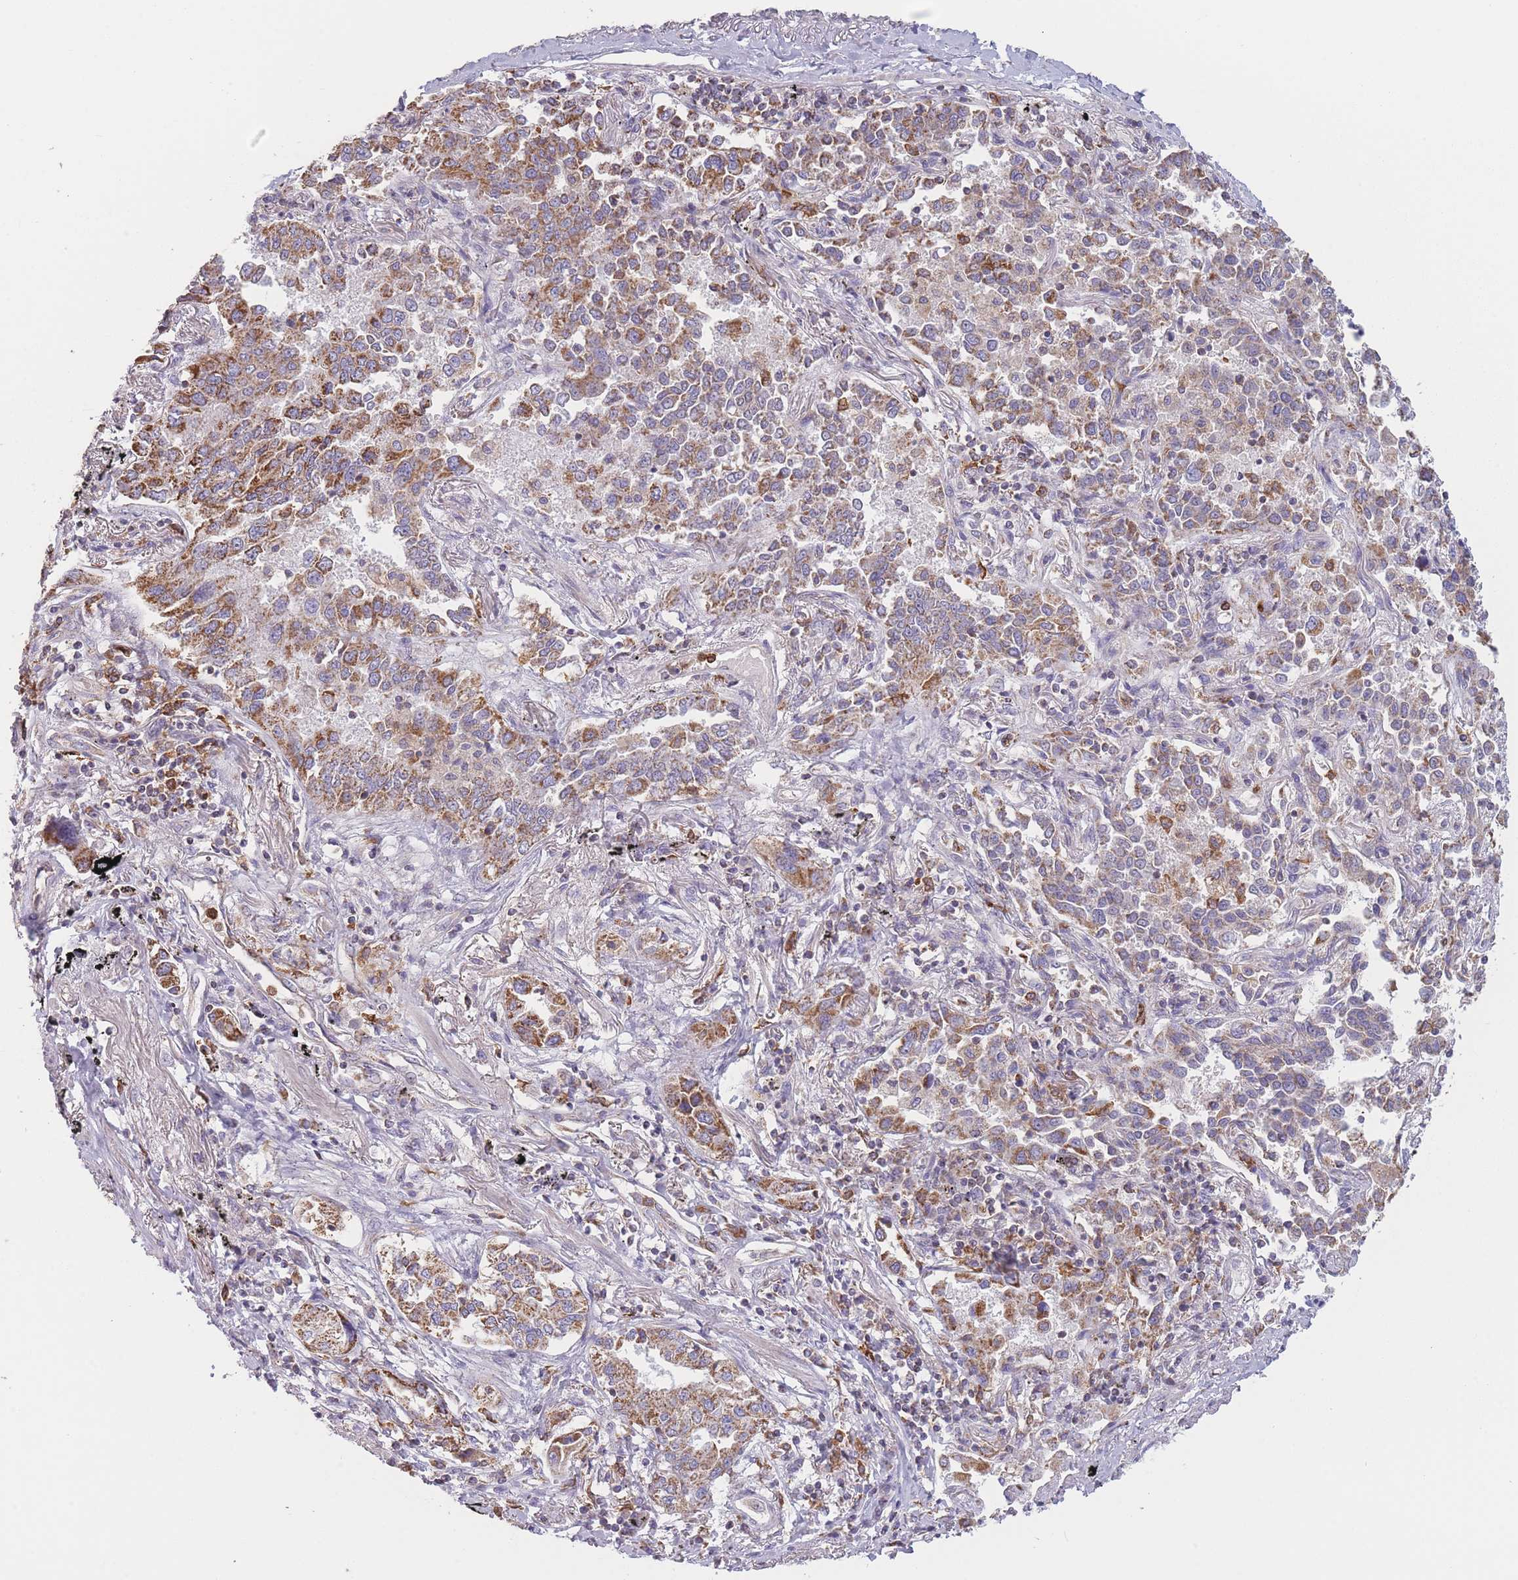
{"staining": {"intensity": "moderate", "quantity": ">75%", "location": "cytoplasmic/membranous"}, "tissue": "lung cancer", "cell_type": "Tumor cells", "image_type": "cancer", "snomed": [{"axis": "morphology", "description": "Adenocarcinoma, NOS"}, {"axis": "topography", "description": "Lung"}], "caption": "The image reveals staining of adenocarcinoma (lung), revealing moderate cytoplasmic/membranous protein positivity (brown color) within tumor cells.", "gene": "PRAM1", "patient": {"sex": "male", "age": 67}}